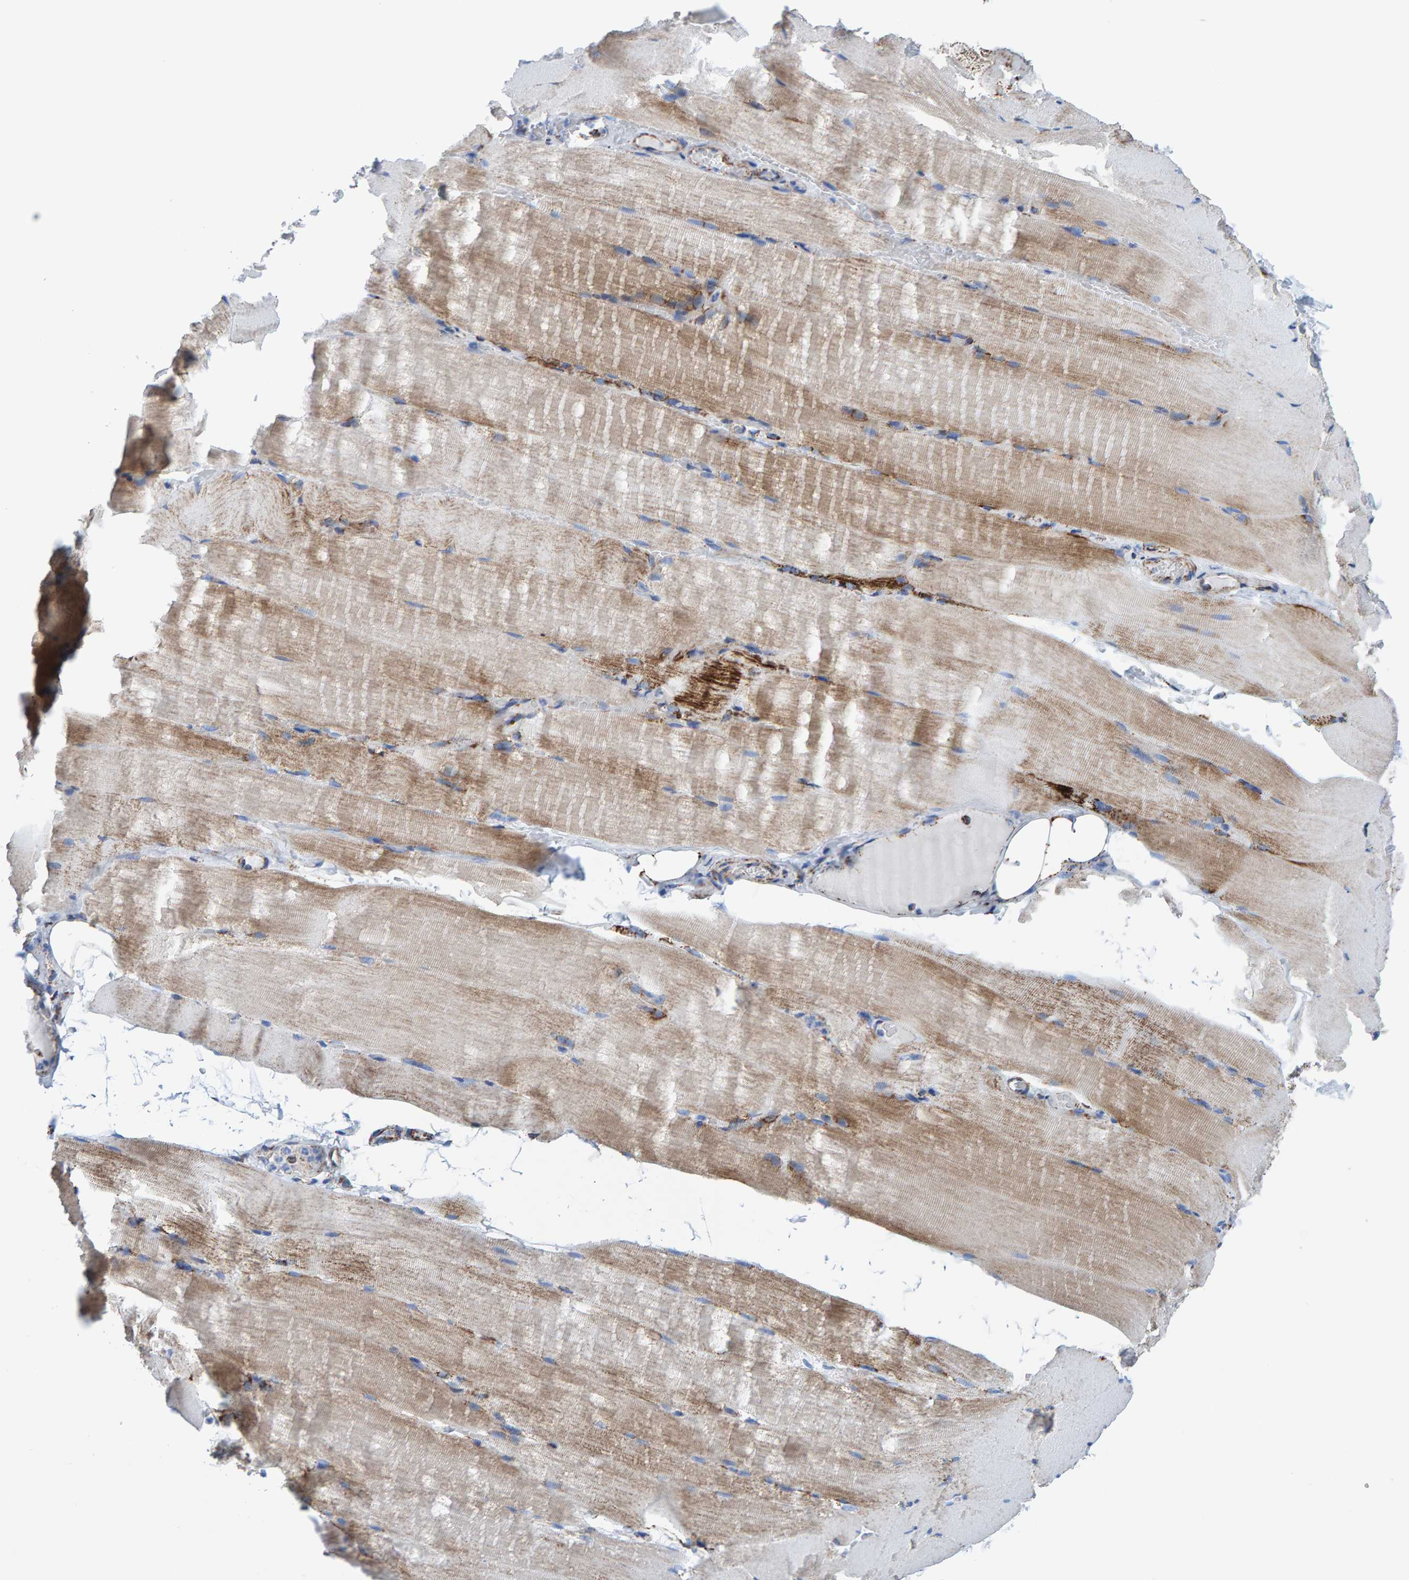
{"staining": {"intensity": "weak", "quantity": "25%-75%", "location": "cytoplasmic/membranous"}, "tissue": "skeletal muscle", "cell_type": "Myocytes", "image_type": "normal", "snomed": [{"axis": "morphology", "description": "Normal tissue, NOS"}, {"axis": "topography", "description": "Skeletal muscle"}, {"axis": "topography", "description": "Parathyroid gland"}], "caption": "About 25%-75% of myocytes in unremarkable skeletal muscle exhibit weak cytoplasmic/membranous protein positivity as visualized by brown immunohistochemical staining.", "gene": "ENSG00000262660", "patient": {"sex": "female", "age": 37}}